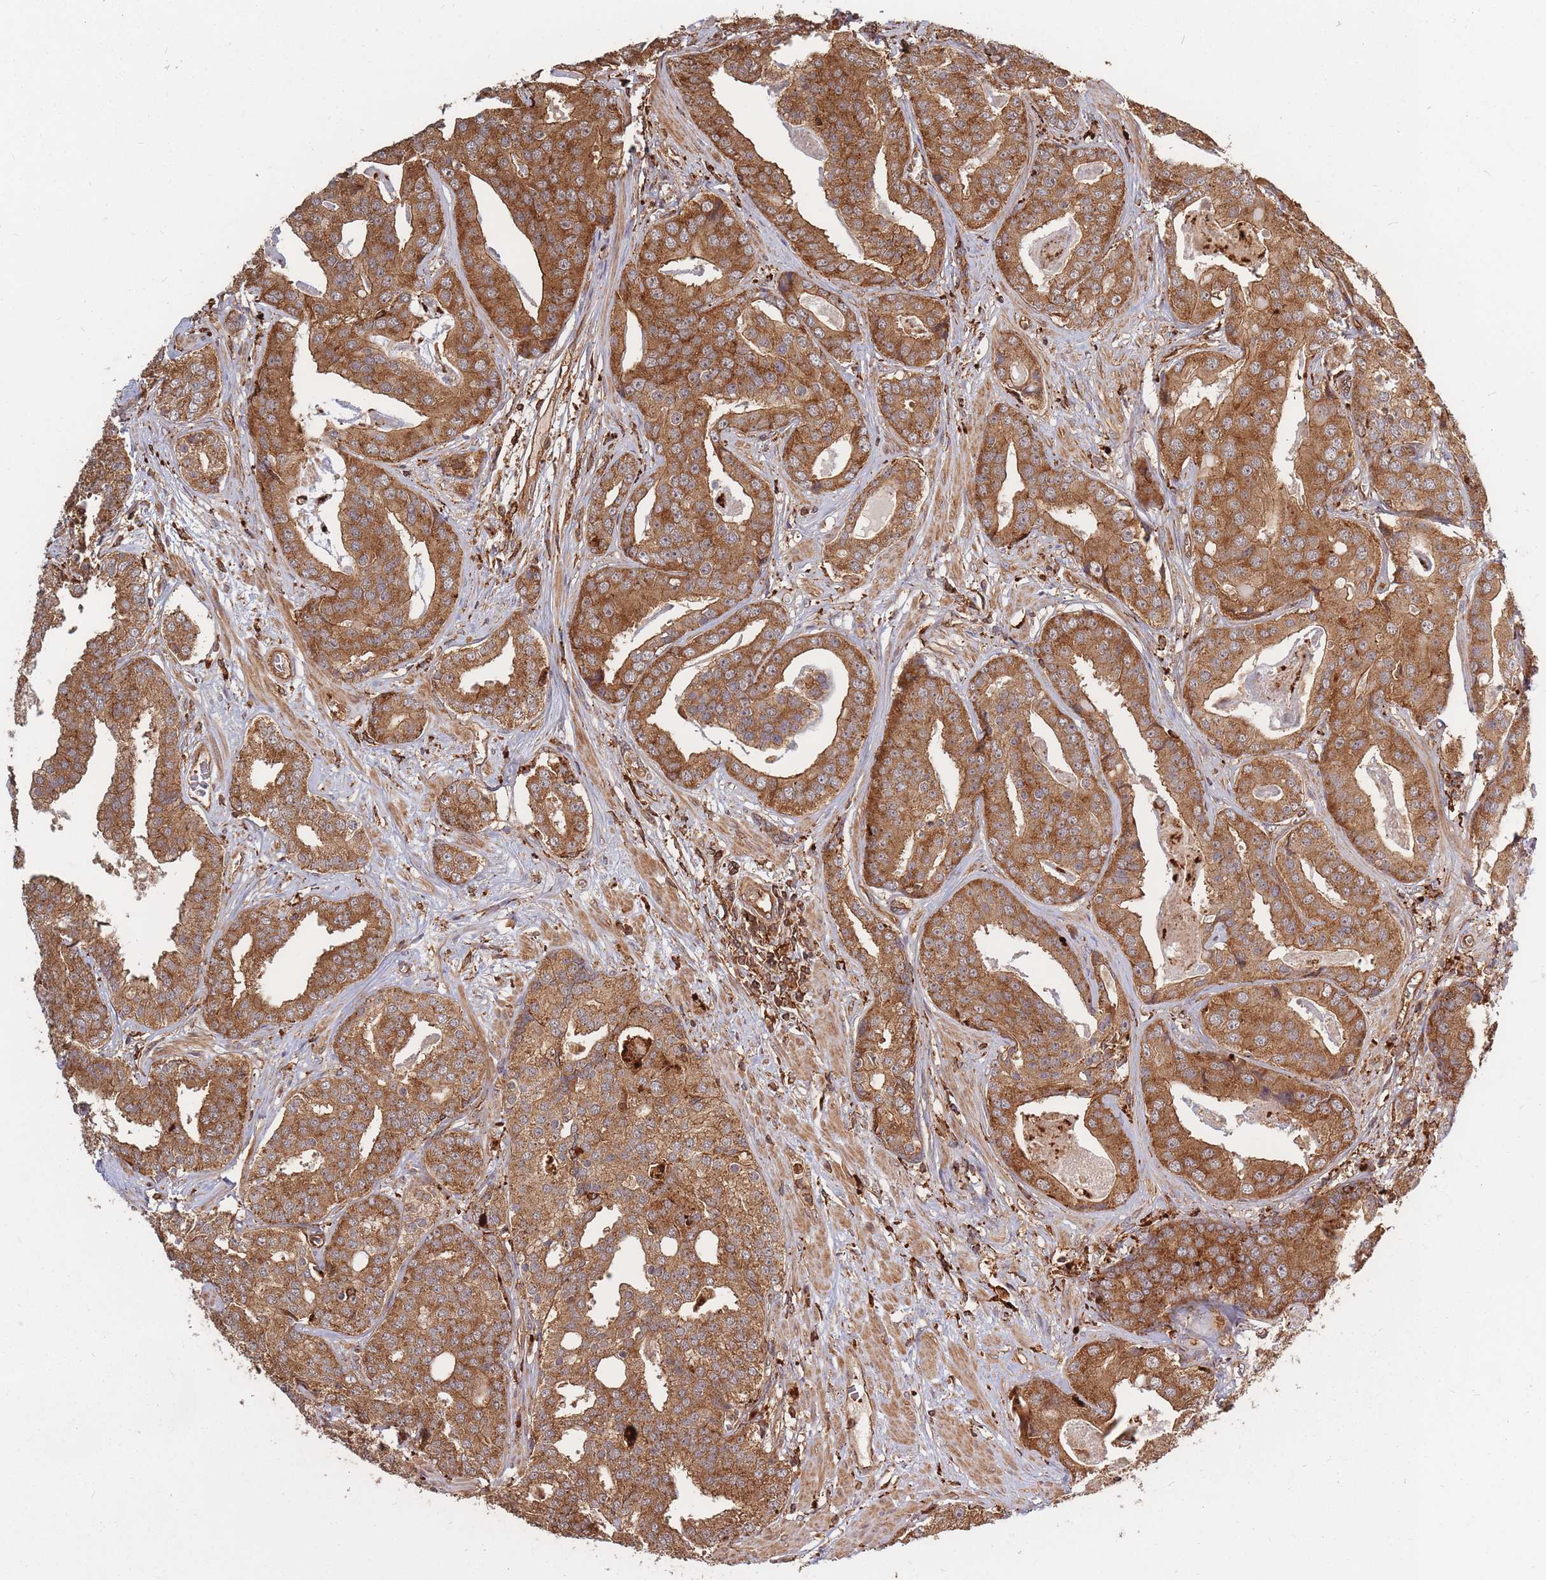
{"staining": {"intensity": "strong", "quantity": ">75%", "location": "cytoplasmic/membranous"}, "tissue": "prostate cancer", "cell_type": "Tumor cells", "image_type": "cancer", "snomed": [{"axis": "morphology", "description": "Adenocarcinoma, High grade"}, {"axis": "topography", "description": "Prostate"}], "caption": "Protein analysis of prostate cancer (adenocarcinoma (high-grade)) tissue reveals strong cytoplasmic/membranous positivity in approximately >75% of tumor cells.", "gene": "RASSF2", "patient": {"sex": "male", "age": 71}}